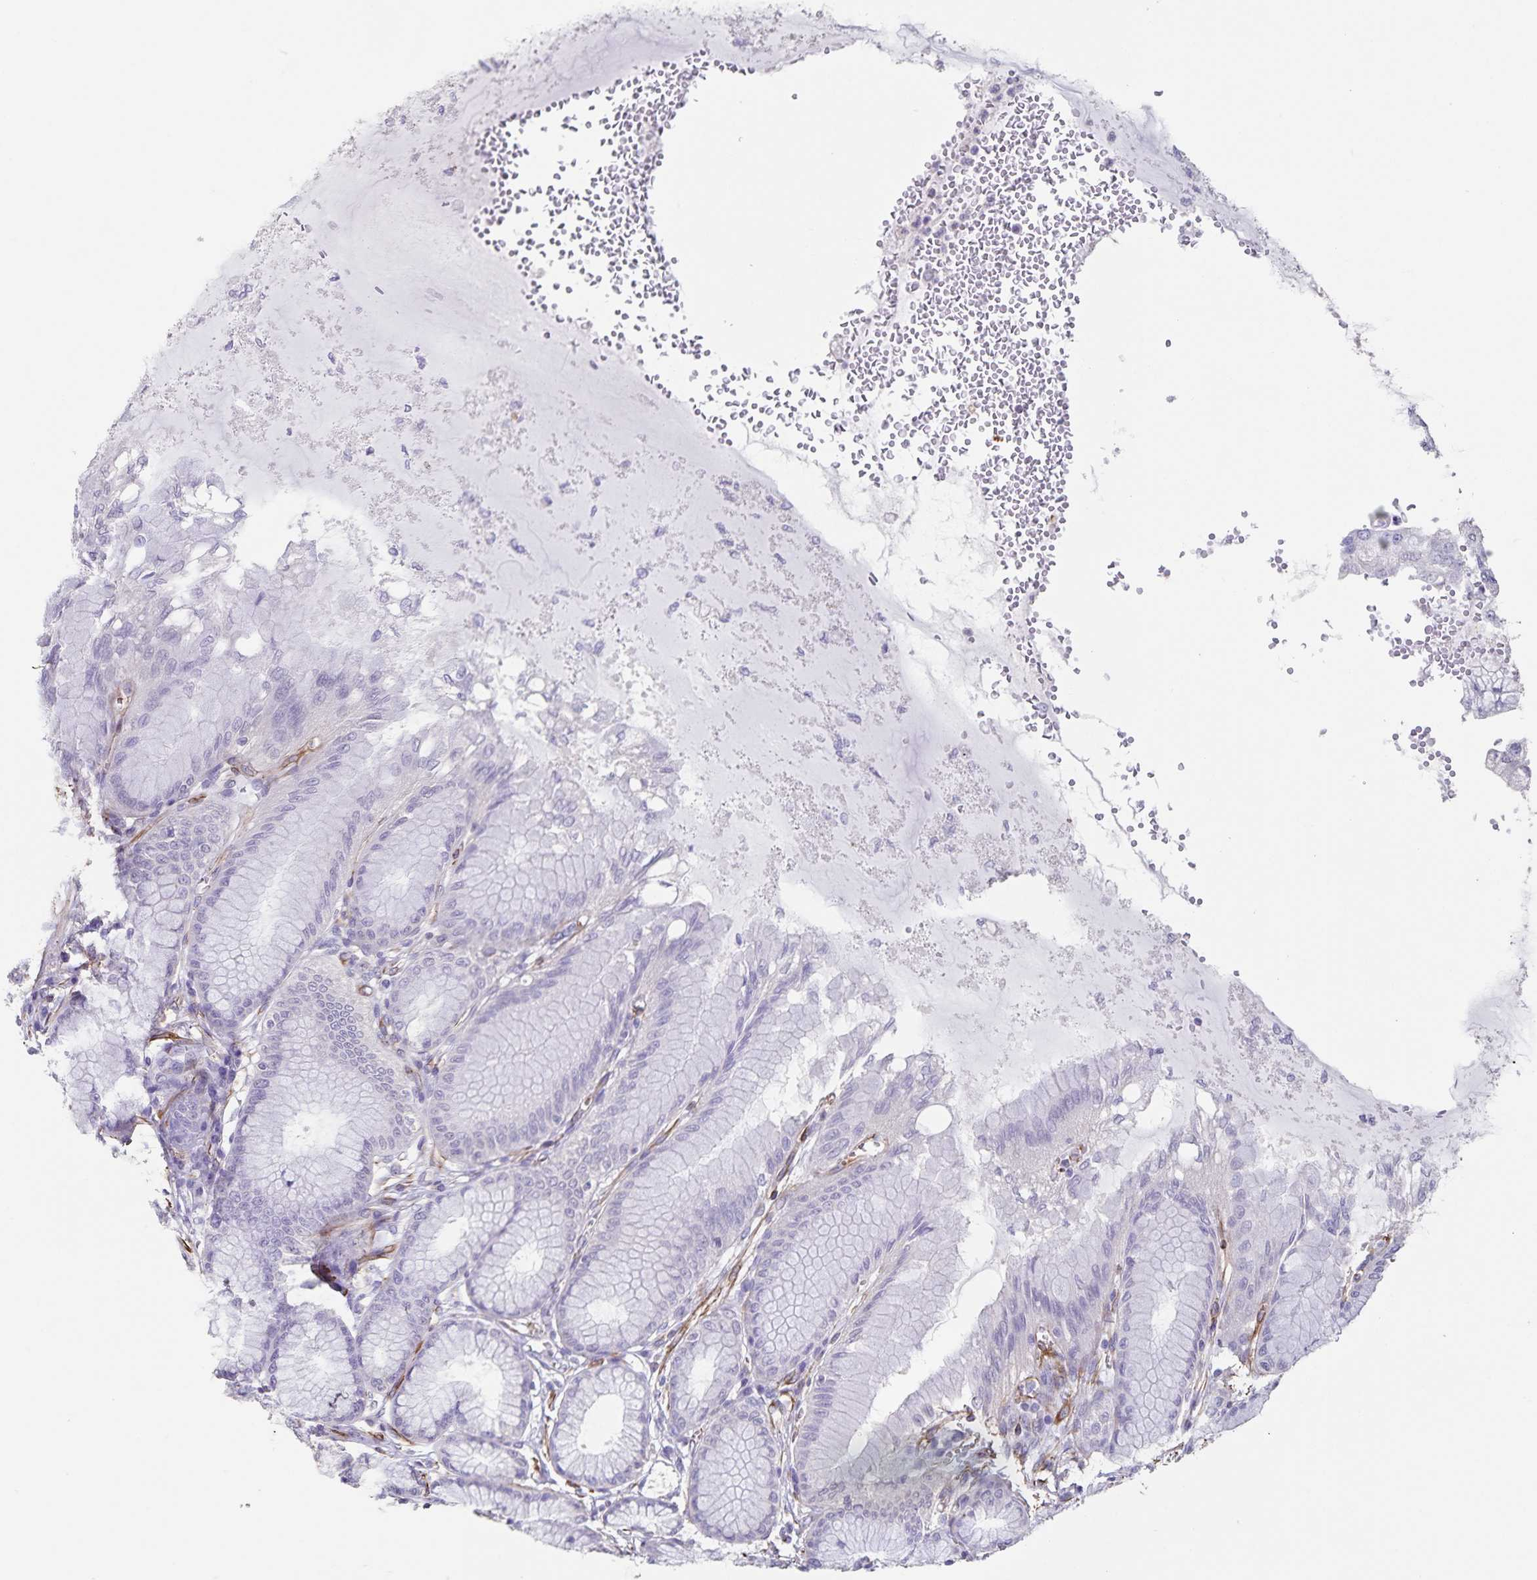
{"staining": {"intensity": "negative", "quantity": "none", "location": "none"}, "tissue": "stomach", "cell_type": "Glandular cells", "image_type": "normal", "snomed": [{"axis": "morphology", "description": "Normal tissue, NOS"}, {"axis": "topography", "description": "Stomach"}, {"axis": "topography", "description": "Stomach, lower"}], "caption": "Immunohistochemistry of benign human stomach shows no positivity in glandular cells.", "gene": "SYNM", "patient": {"sex": "male", "age": 76}}